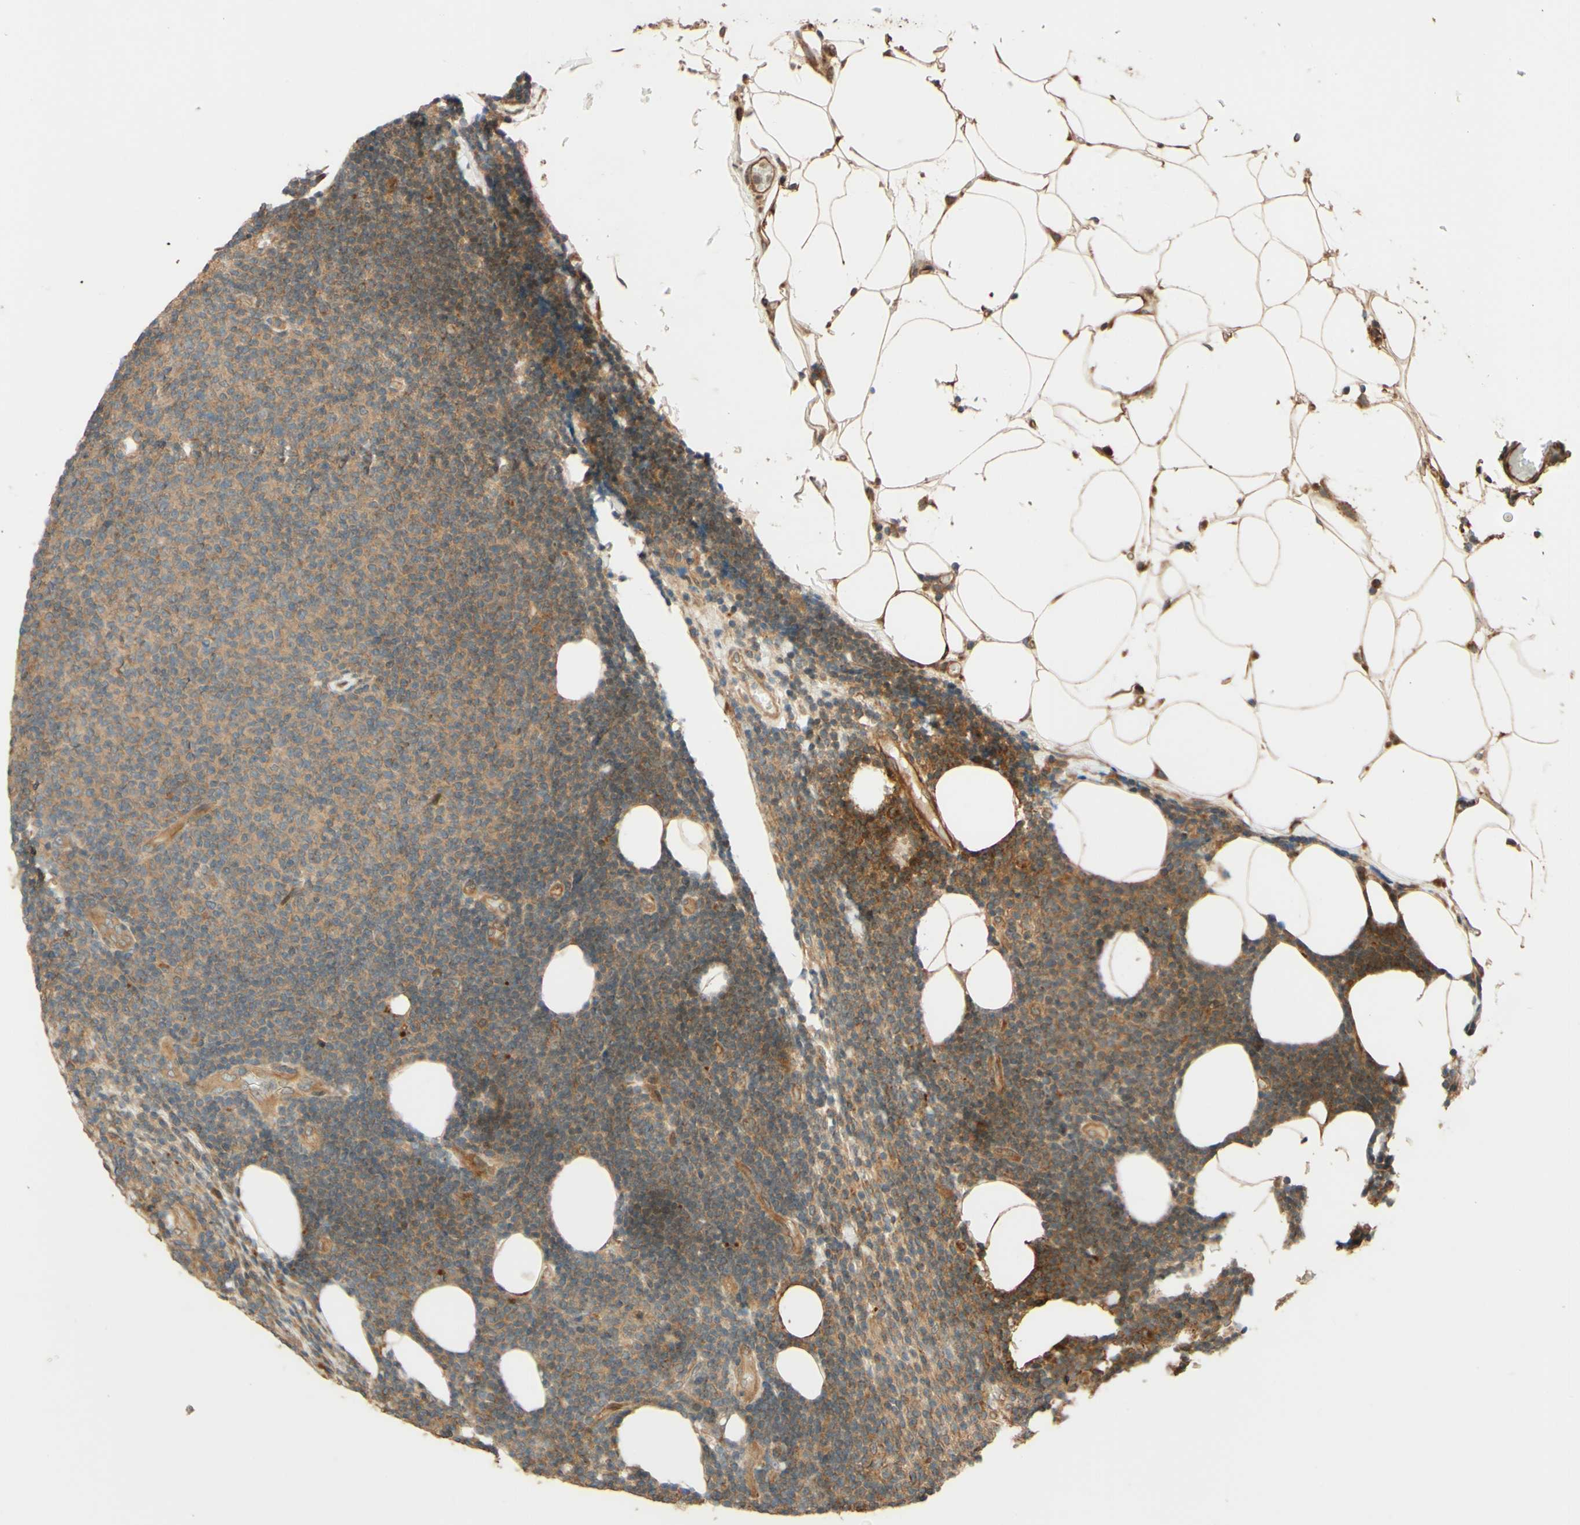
{"staining": {"intensity": "weak", "quantity": ">75%", "location": "cytoplasmic/membranous"}, "tissue": "lymphoma", "cell_type": "Tumor cells", "image_type": "cancer", "snomed": [{"axis": "morphology", "description": "Malignant lymphoma, non-Hodgkin's type, Low grade"}, {"axis": "topography", "description": "Lymph node"}], "caption": "Human malignant lymphoma, non-Hodgkin's type (low-grade) stained with a brown dye displays weak cytoplasmic/membranous positive staining in about >75% of tumor cells.", "gene": "RNF19A", "patient": {"sex": "male", "age": 66}}